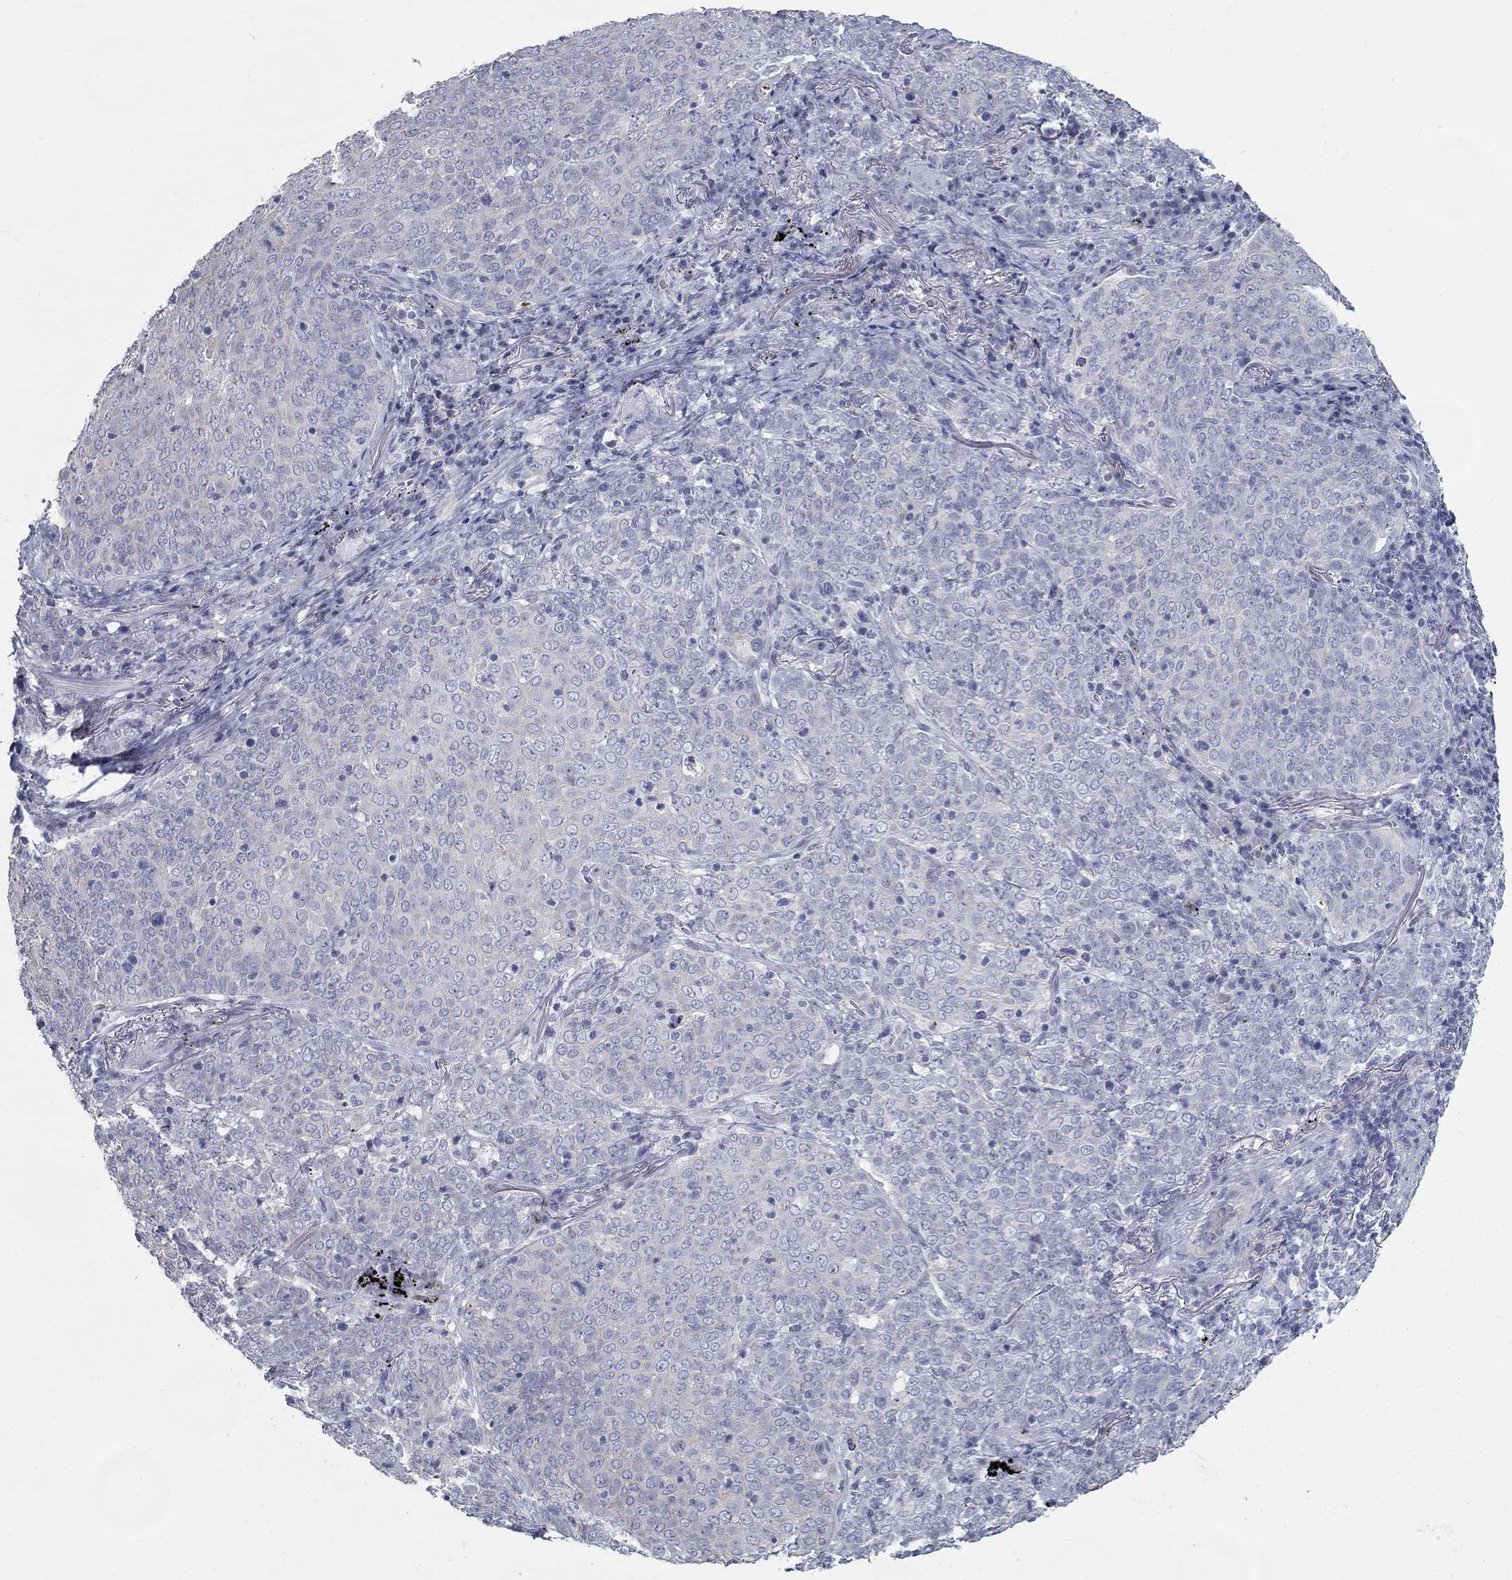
{"staining": {"intensity": "negative", "quantity": "none", "location": "none"}, "tissue": "lung cancer", "cell_type": "Tumor cells", "image_type": "cancer", "snomed": [{"axis": "morphology", "description": "Squamous cell carcinoma, NOS"}, {"axis": "topography", "description": "Lung"}], "caption": "Tumor cells show no significant protein staining in lung cancer (squamous cell carcinoma).", "gene": "GUCA1A", "patient": {"sex": "male", "age": 82}}